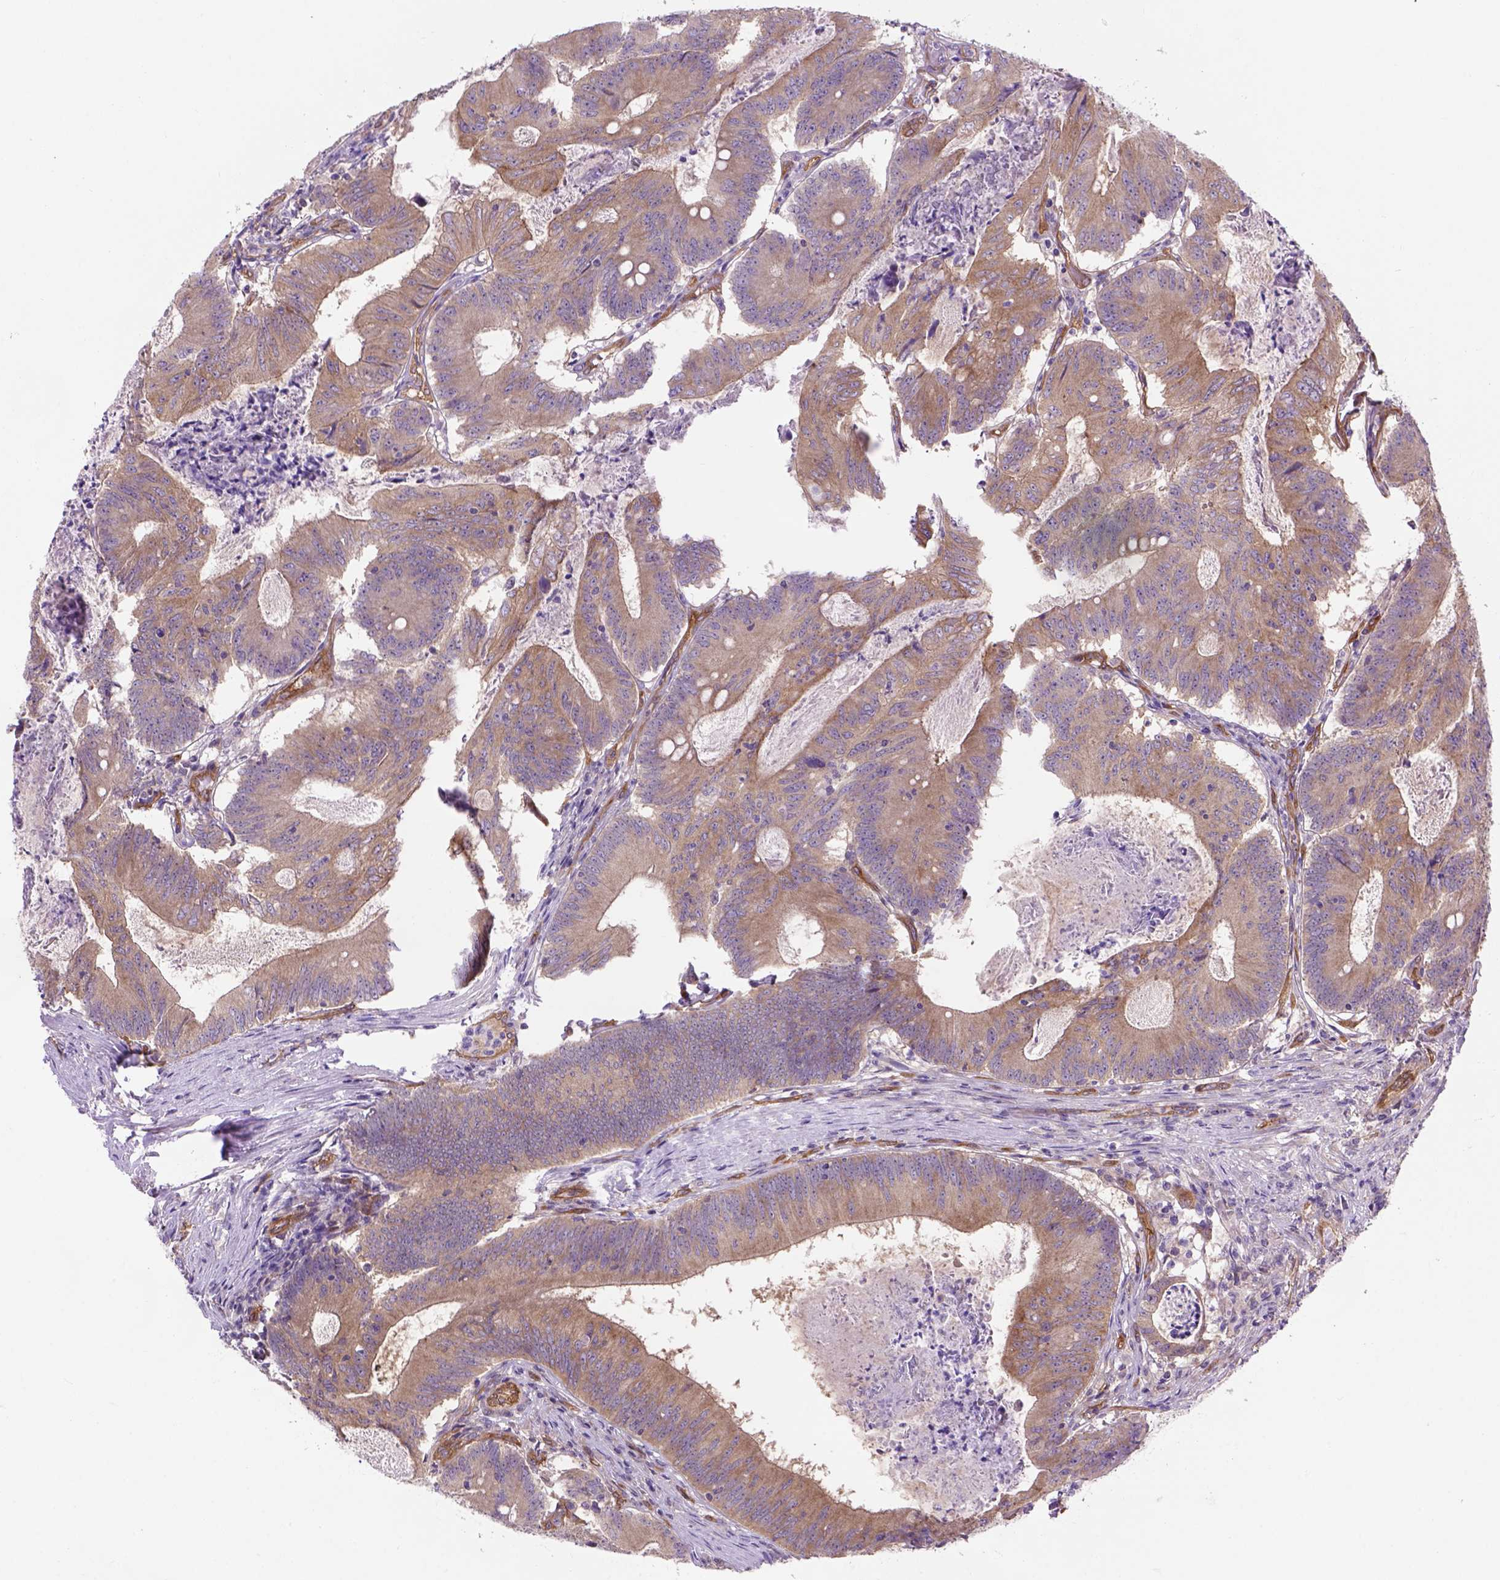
{"staining": {"intensity": "moderate", "quantity": ">75%", "location": "cytoplasmic/membranous"}, "tissue": "colorectal cancer", "cell_type": "Tumor cells", "image_type": "cancer", "snomed": [{"axis": "morphology", "description": "Adenocarcinoma, NOS"}, {"axis": "topography", "description": "Colon"}], "caption": "Tumor cells show moderate cytoplasmic/membranous expression in about >75% of cells in adenocarcinoma (colorectal).", "gene": "CASKIN2", "patient": {"sex": "female", "age": 70}}